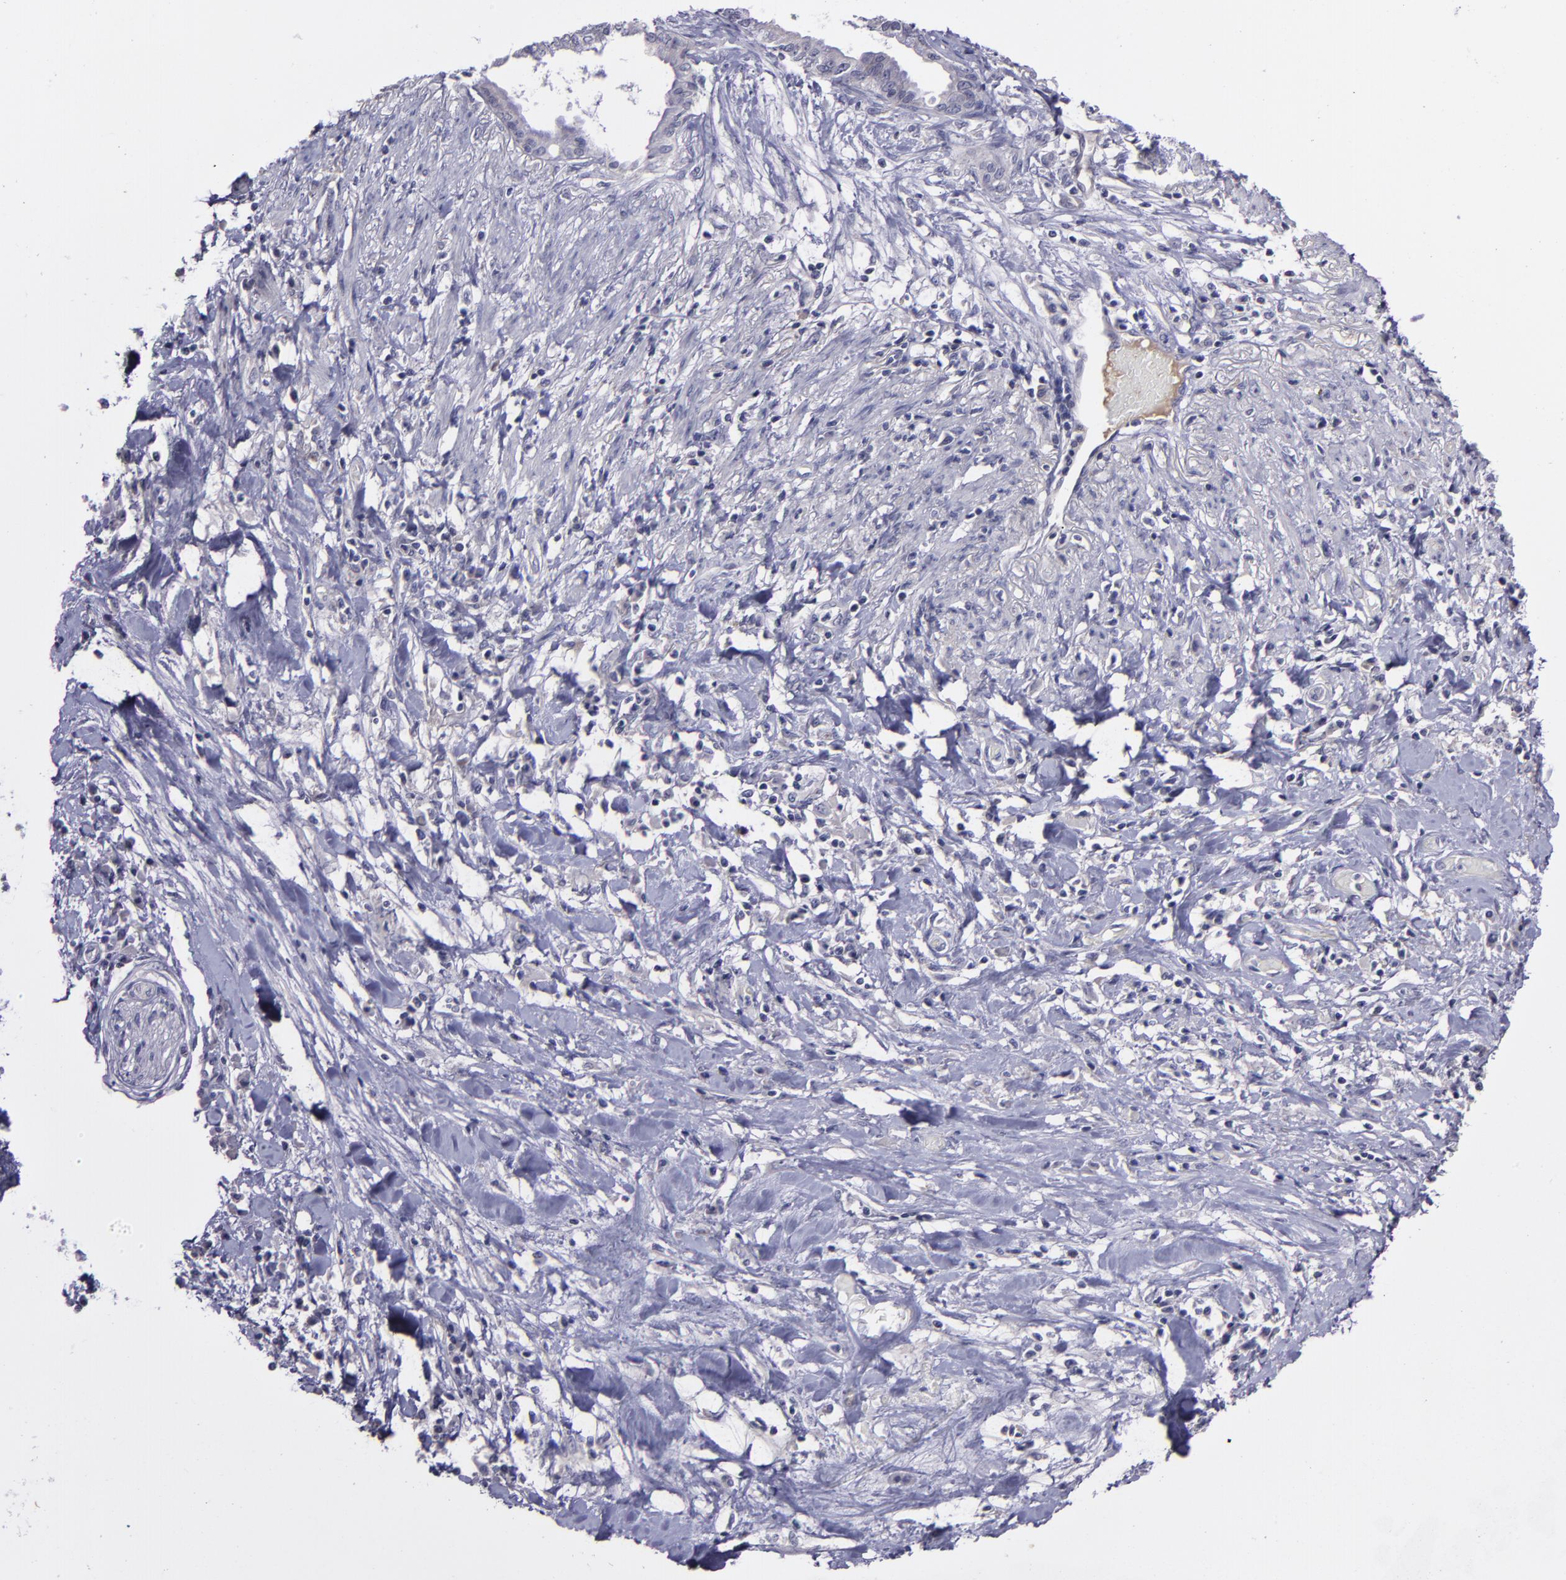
{"staining": {"intensity": "weak", "quantity": "<25%", "location": "cytoplasmic/membranous"}, "tissue": "pancreatic cancer", "cell_type": "Tumor cells", "image_type": "cancer", "snomed": [{"axis": "morphology", "description": "Adenocarcinoma, NOS"}, {"axis": "topography", "description": "Pancreas"}], "caption": "DAB immunohistochemical staining of human adenocarcinoma (pancreatic) reveals no significant staining in tumor cells.", "gene": "MASP1", "patient": {"sex": "female", "age": 64}}